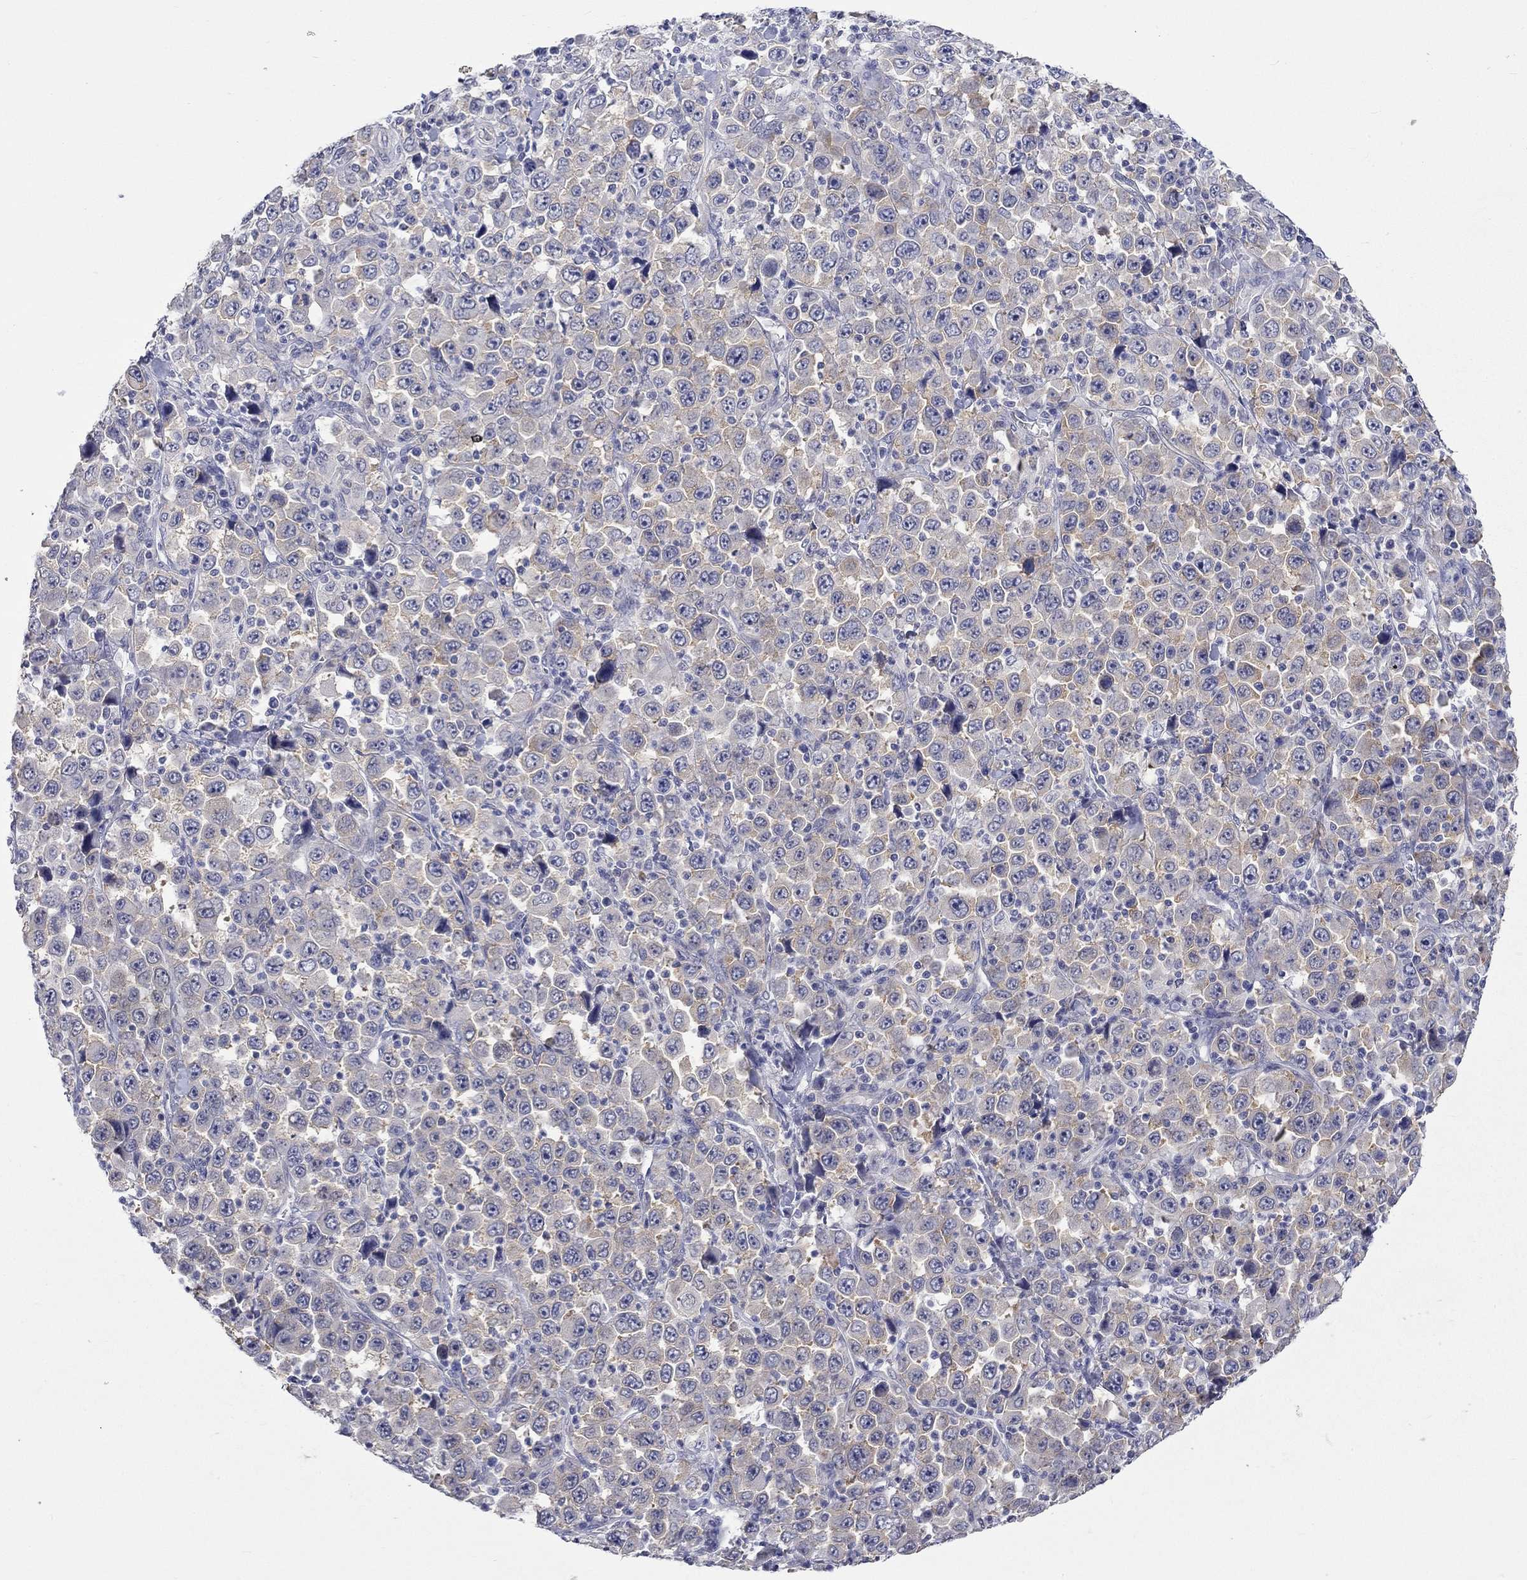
{"staining": {"intensity": "weak", "quantity": "25%-75%", "location": "cytoplasmic/membranous"}, "tissue": "stomach cancer", "cell_type": "Tumor cells", "image_type": "cancer", "snomed": [{"axis": "morphology", "description": "Normal tissue, NOS"}, {"axis": "morphology", "description": "Adenocarcinoma, NOS"}, {"axis": "topography", "description": "Stomach, upper"}, {"axis": "topography", "description": "Stomach"}], "caption": "Stomach cancer (adenocarcinoma) stained with DAB (3,3'-diaminobenzidine) immunohistochemistry exhibits low levels of weak cytoplasmic/membranous expression in approximately 25%-75% of tumor cells. The staining was performed using DAB, with brown indicating positive protein expression. Nuclei are stained blue with hematoxylin.", "gene": "CERS1", "patient": {"sex": "male", "age": 59}}